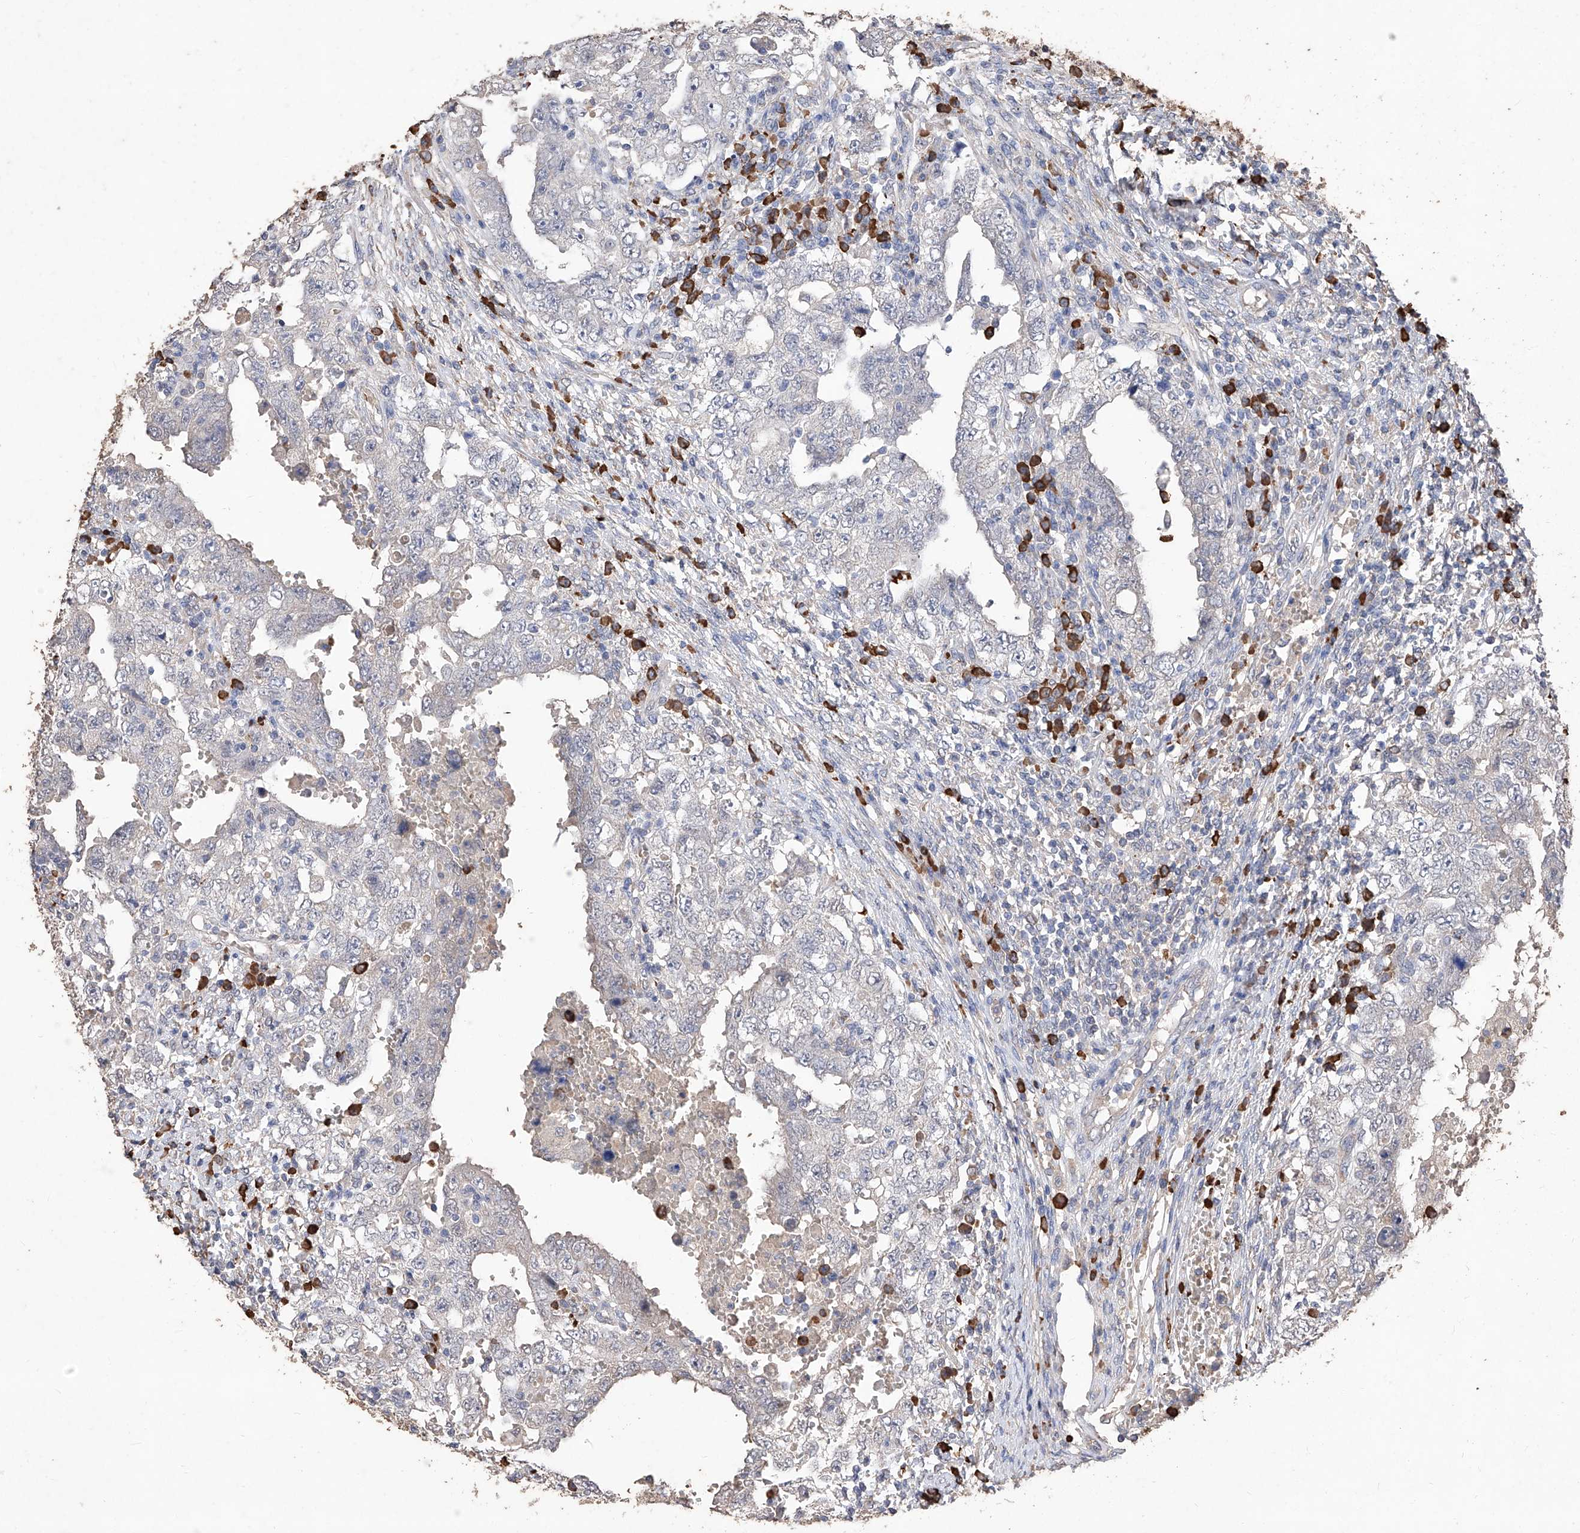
{"staining": {"intensity": "negative", "quantity": "none", "location": "none"}, "tissue": "testis cancer", "cell_type": "Tumor cells", "image_type": "cancer", "snomed": [{"axis": "morphology", "description": "Carcinoma, Embryonal, NOS"}, {"axis": "topography", "description": "Testis"}], "caption": "A micrograph of human testis embryonal carcinoma is negative for staining in tumor cells.", "gene": "EML1", "patient": {"sex": "male", "age": 26}}